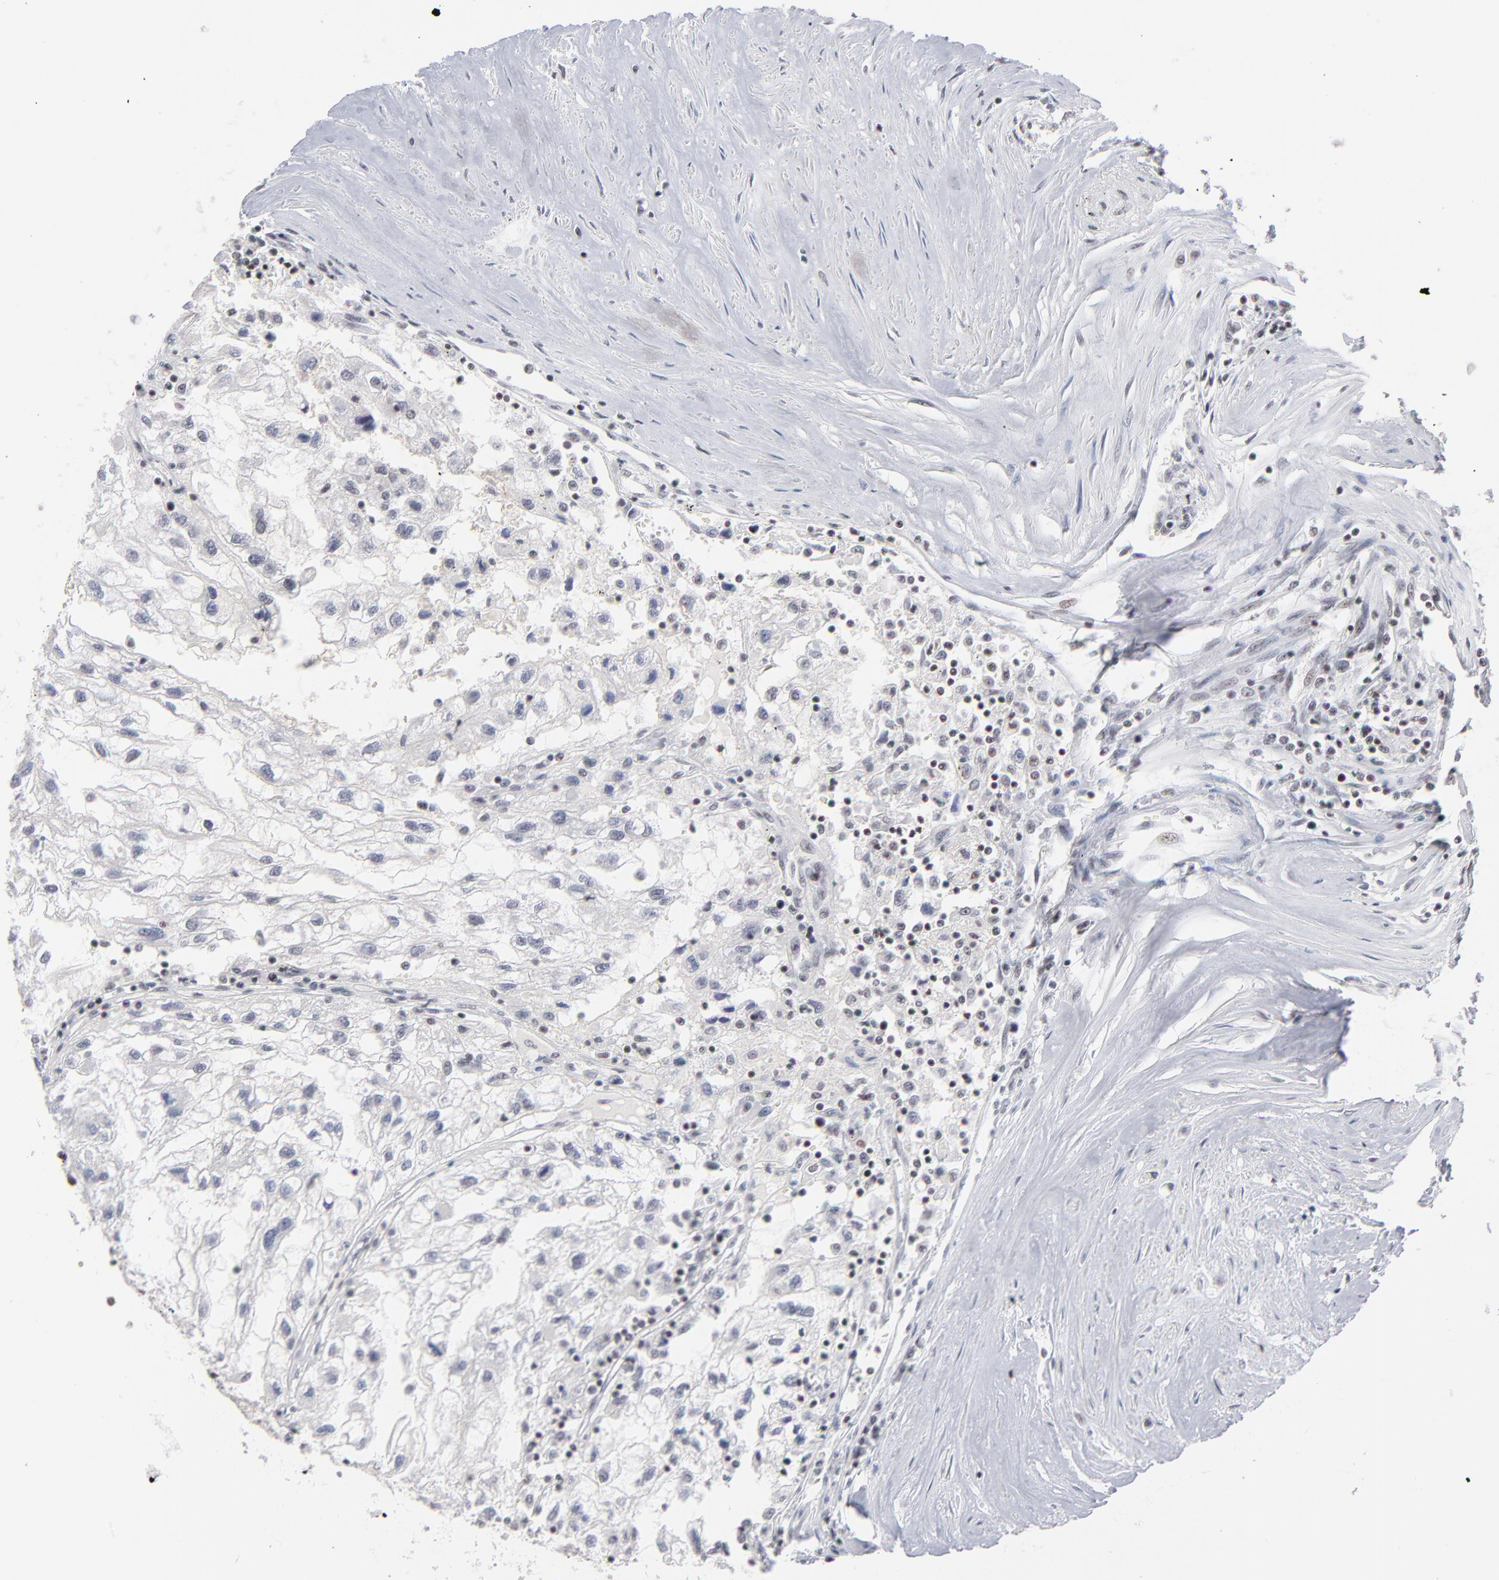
{"staining": {"intensity": "negative", "quantity": "none", "location": "none"}, "tissue": "renal cancer", "cell_type": "Tumor cells", "image_type": "cancer", "snomed": [{"axis": "morphology", "description": "Normal tissue, NOS"}, {"axis": "morphology", "description": "Adenocarcinoma, NOS"}, {"axis": "topography", "description": "Kidney"}], "caption": "Renal cancer (adenocarcinoma) was stained to show a protein in brown. There is no significant positivity in tumor cells.", "gene": "ZNF143", "patient": {"sex": "male", "age": 71}}